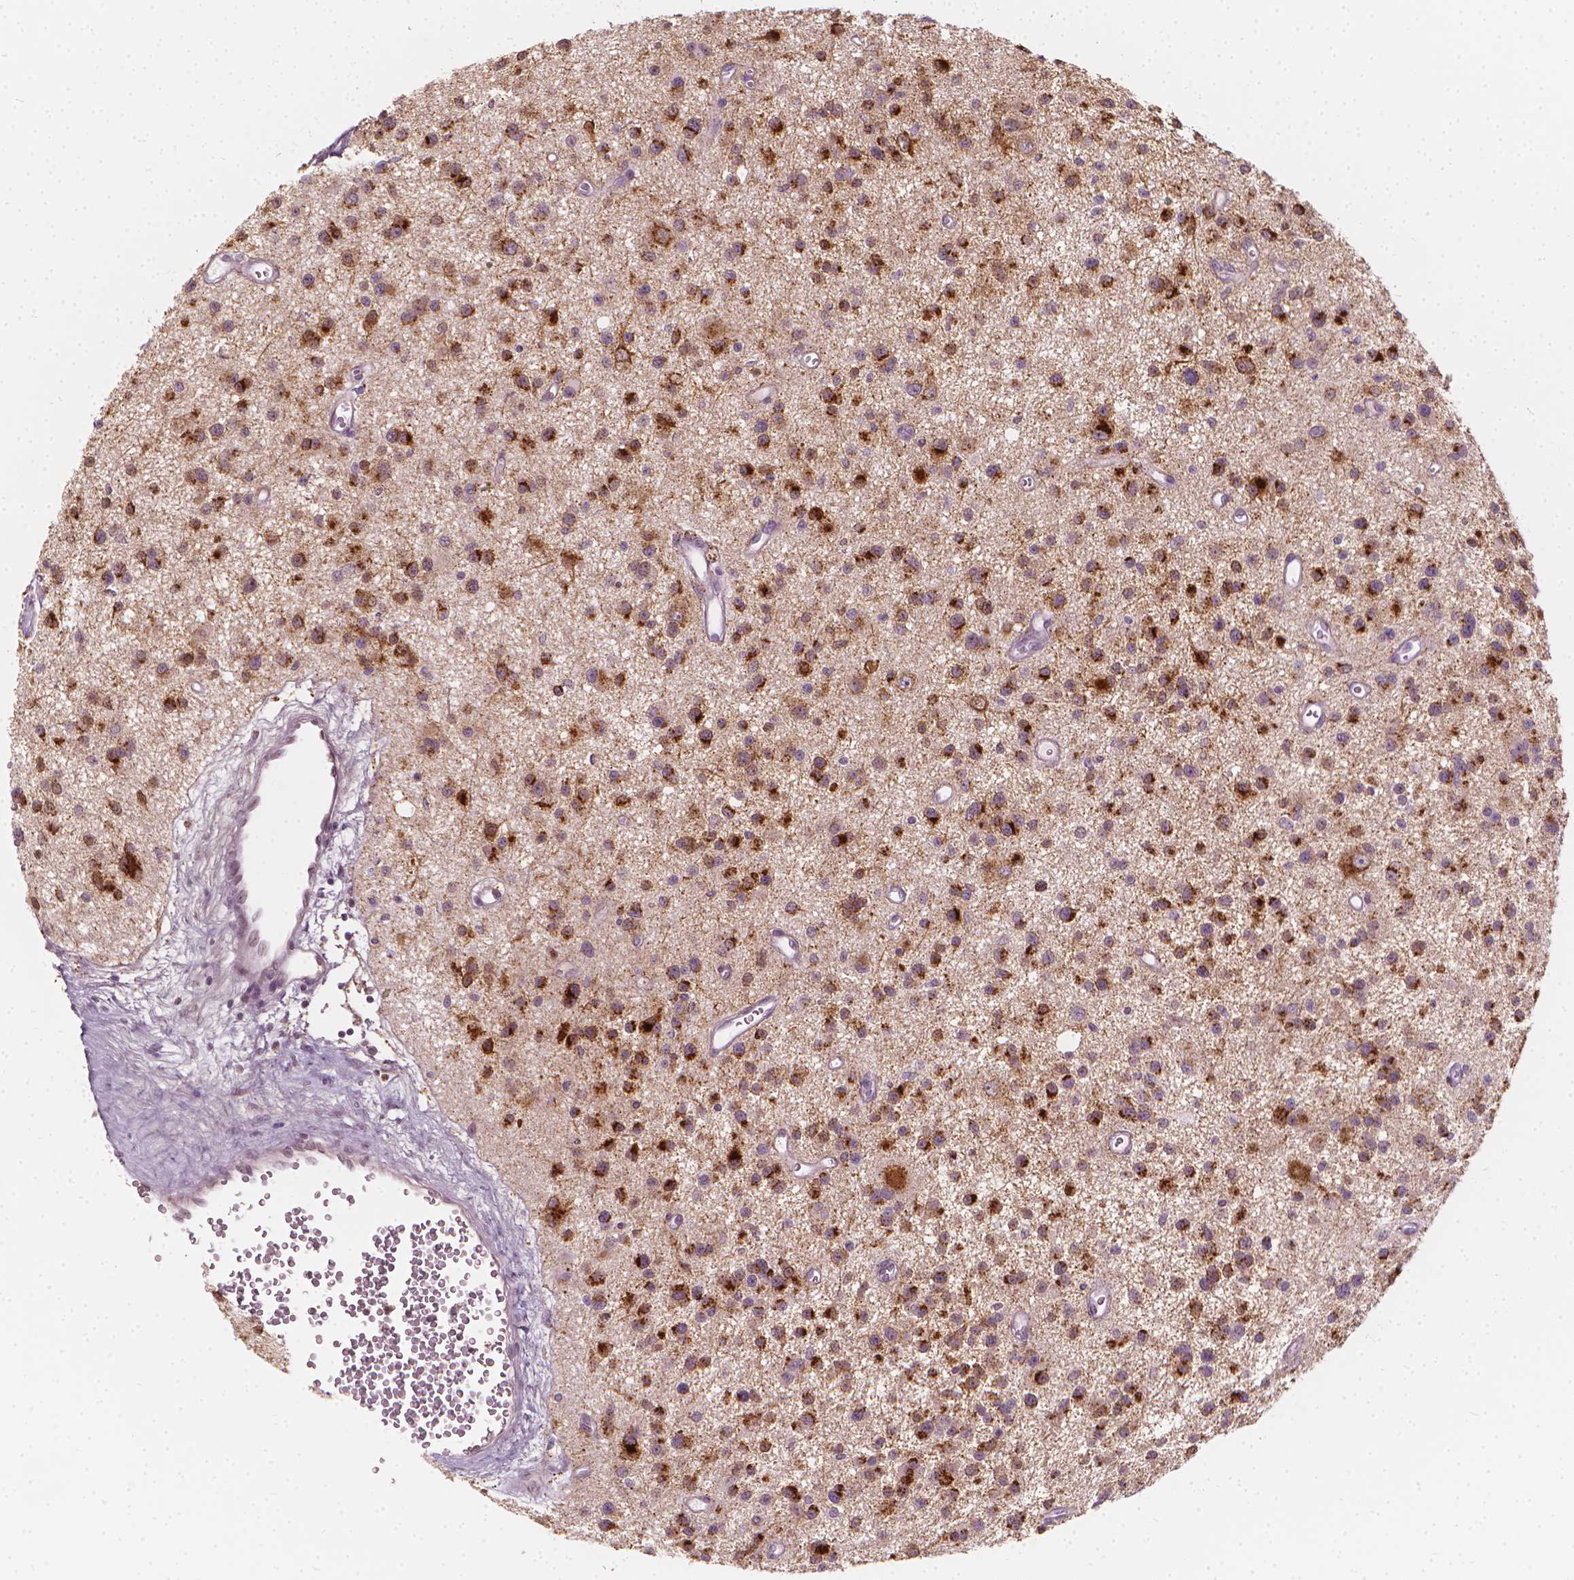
{"staining": {"intensity": "strong", "quantity": ">75%", "location": "cytoplasmic/membranous"}, "tissue": "glioma", "cell_type": "Tumor cells", "image_type": "cancer", "snomed": [{"axis": "morphology", "description": "Glioma, malignant, Low grade"}, {"axis": "topography", "description": "Brain"}], "caption": "A histopathology image of human low-grade glioma (malignant) stained for a protein reveals strong cytoplasmic/membranous brown staining in tumor cells.", "gene": "SCG3", "patient": {"sex": "male", "age": 43}}